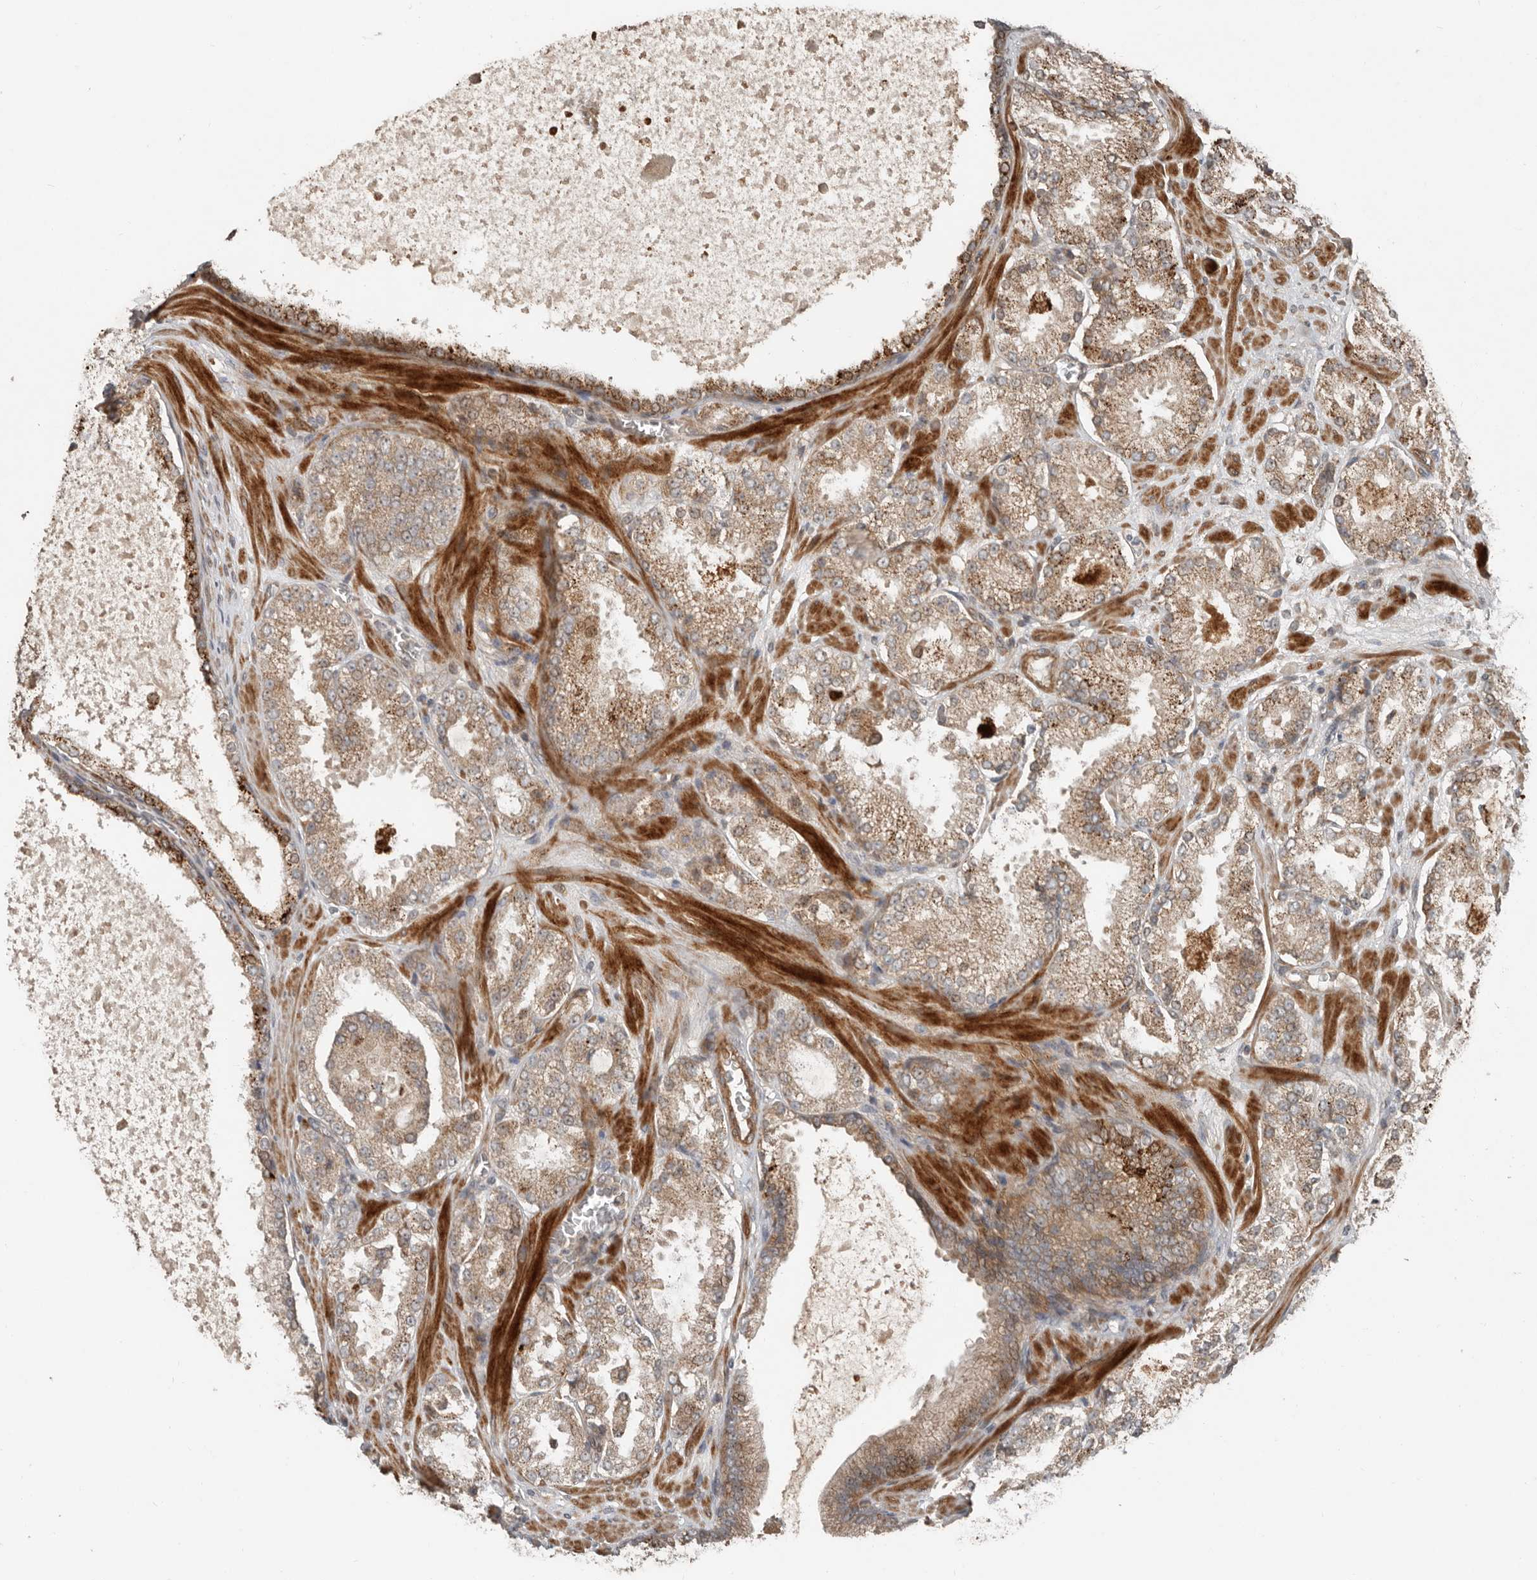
{"staining": {"intensity": "moderate", "quantity": ">75%", "location": "cytoplasmic/membranous"}, "tissue": "prostate cancer", "cell_type": "Tumor cells", "image_type": "cancer", "snomed": [{"axis": "morphology", "description": "Adenocarcinoma, High grade"}, {"axis": "topography", "description": "Prostate"}], "caption": "The immunohistochemical stain labels moderate cytoplasmic/membranous expression in tumor cells of prostate cancer tissue.", "gene": "SLC6A7", "patient": {"sex": "male", "age": 73}}